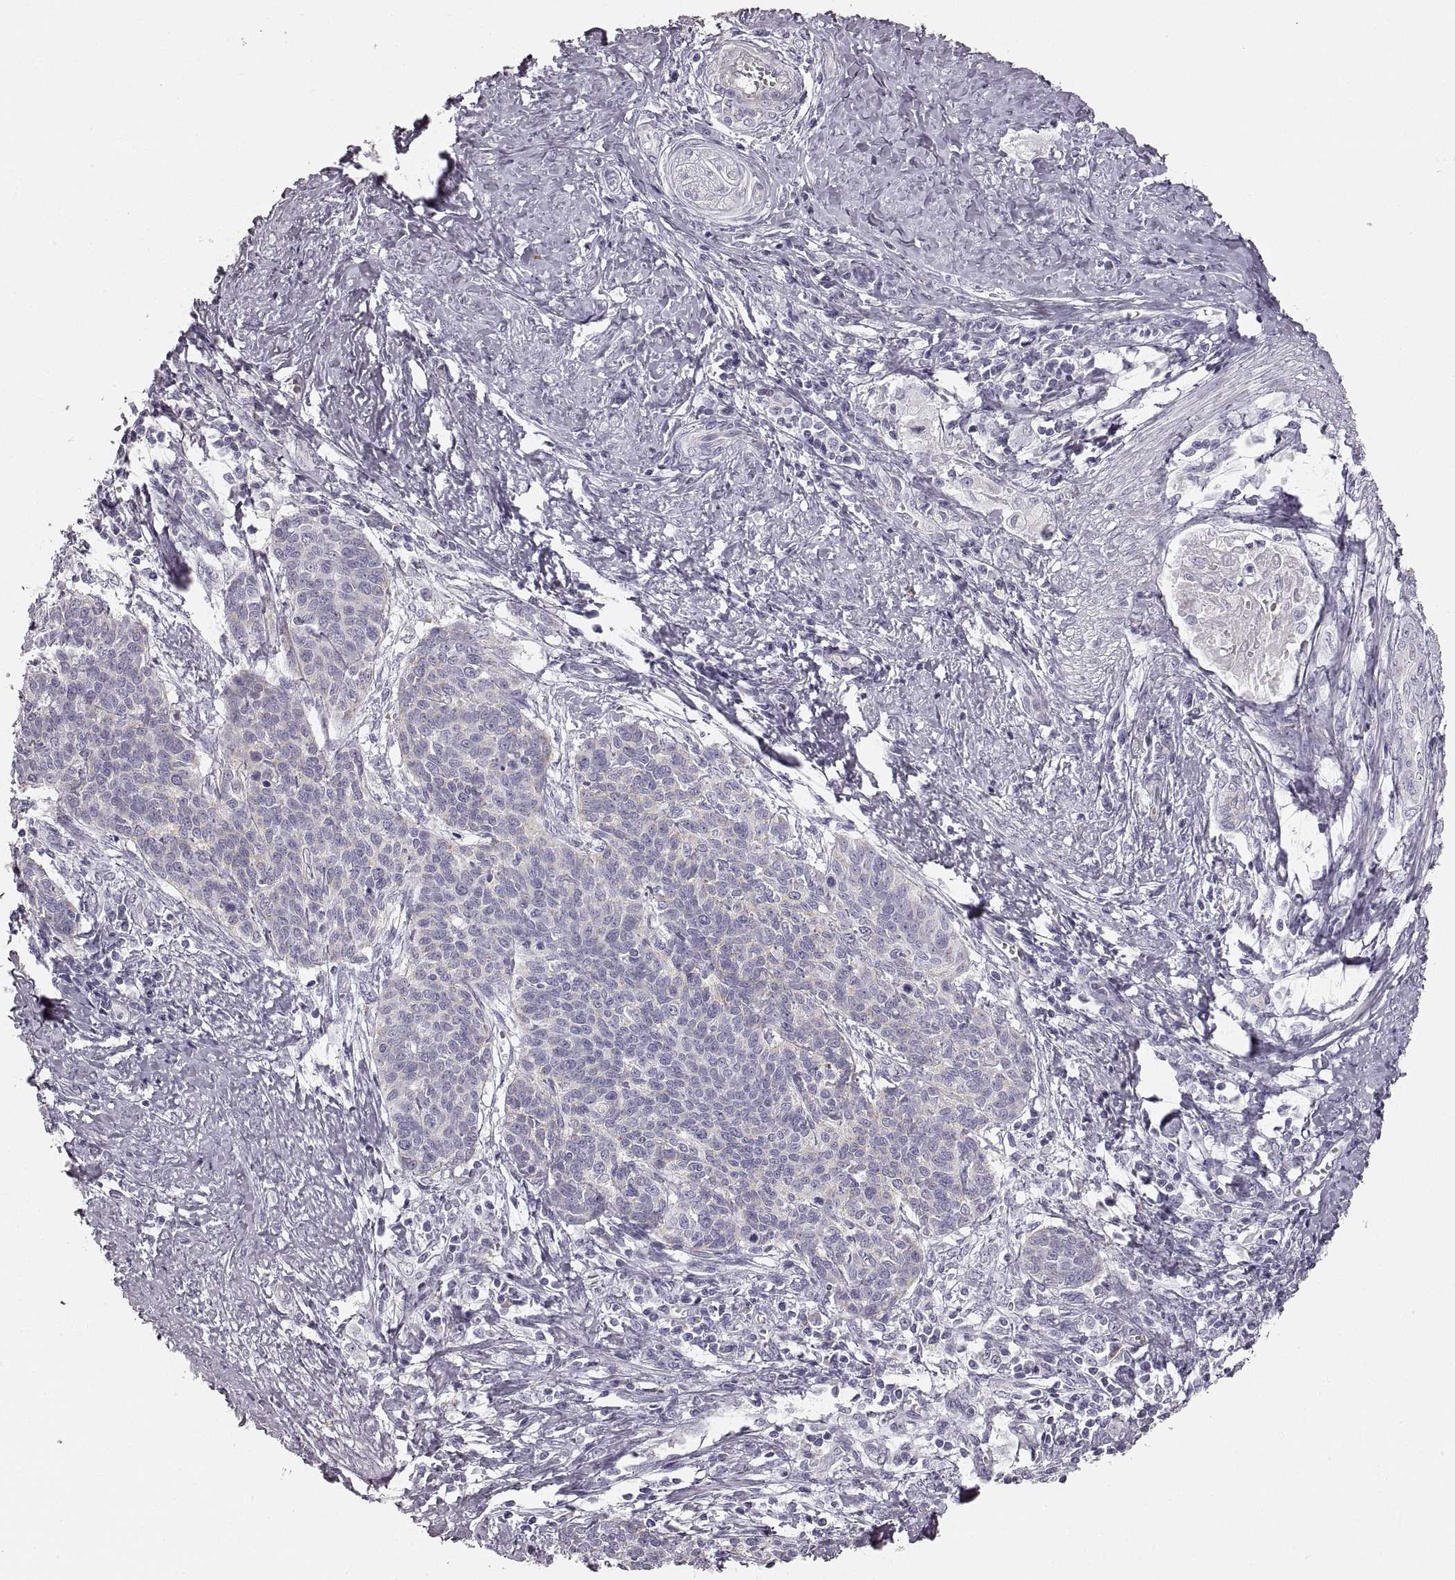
{"staining": {"intensity": "negative", "quantity": "none", "location": "none"}, "tissue": "cervical cancer", "cell_type": "Tumor cells", "image_type": "cancer", "snomed": [{"axis": "morphology", "description": "Squamous cell carcinoma, NOS"}, {"axis": "topography", "description": "Cervix"}], "caption": "Micrograph shows no protein positivity in tumor cells of cervical cancer (squamous cell carcinoma) tissue. Brightfield microscopy of IHC stained with DAB (3,3'-diaminobenzidine) (brown) and hematoxylin (blue), captured at high magnification.", "gene": "RDH13", "patient": {"sex": "female", "age": 39}}